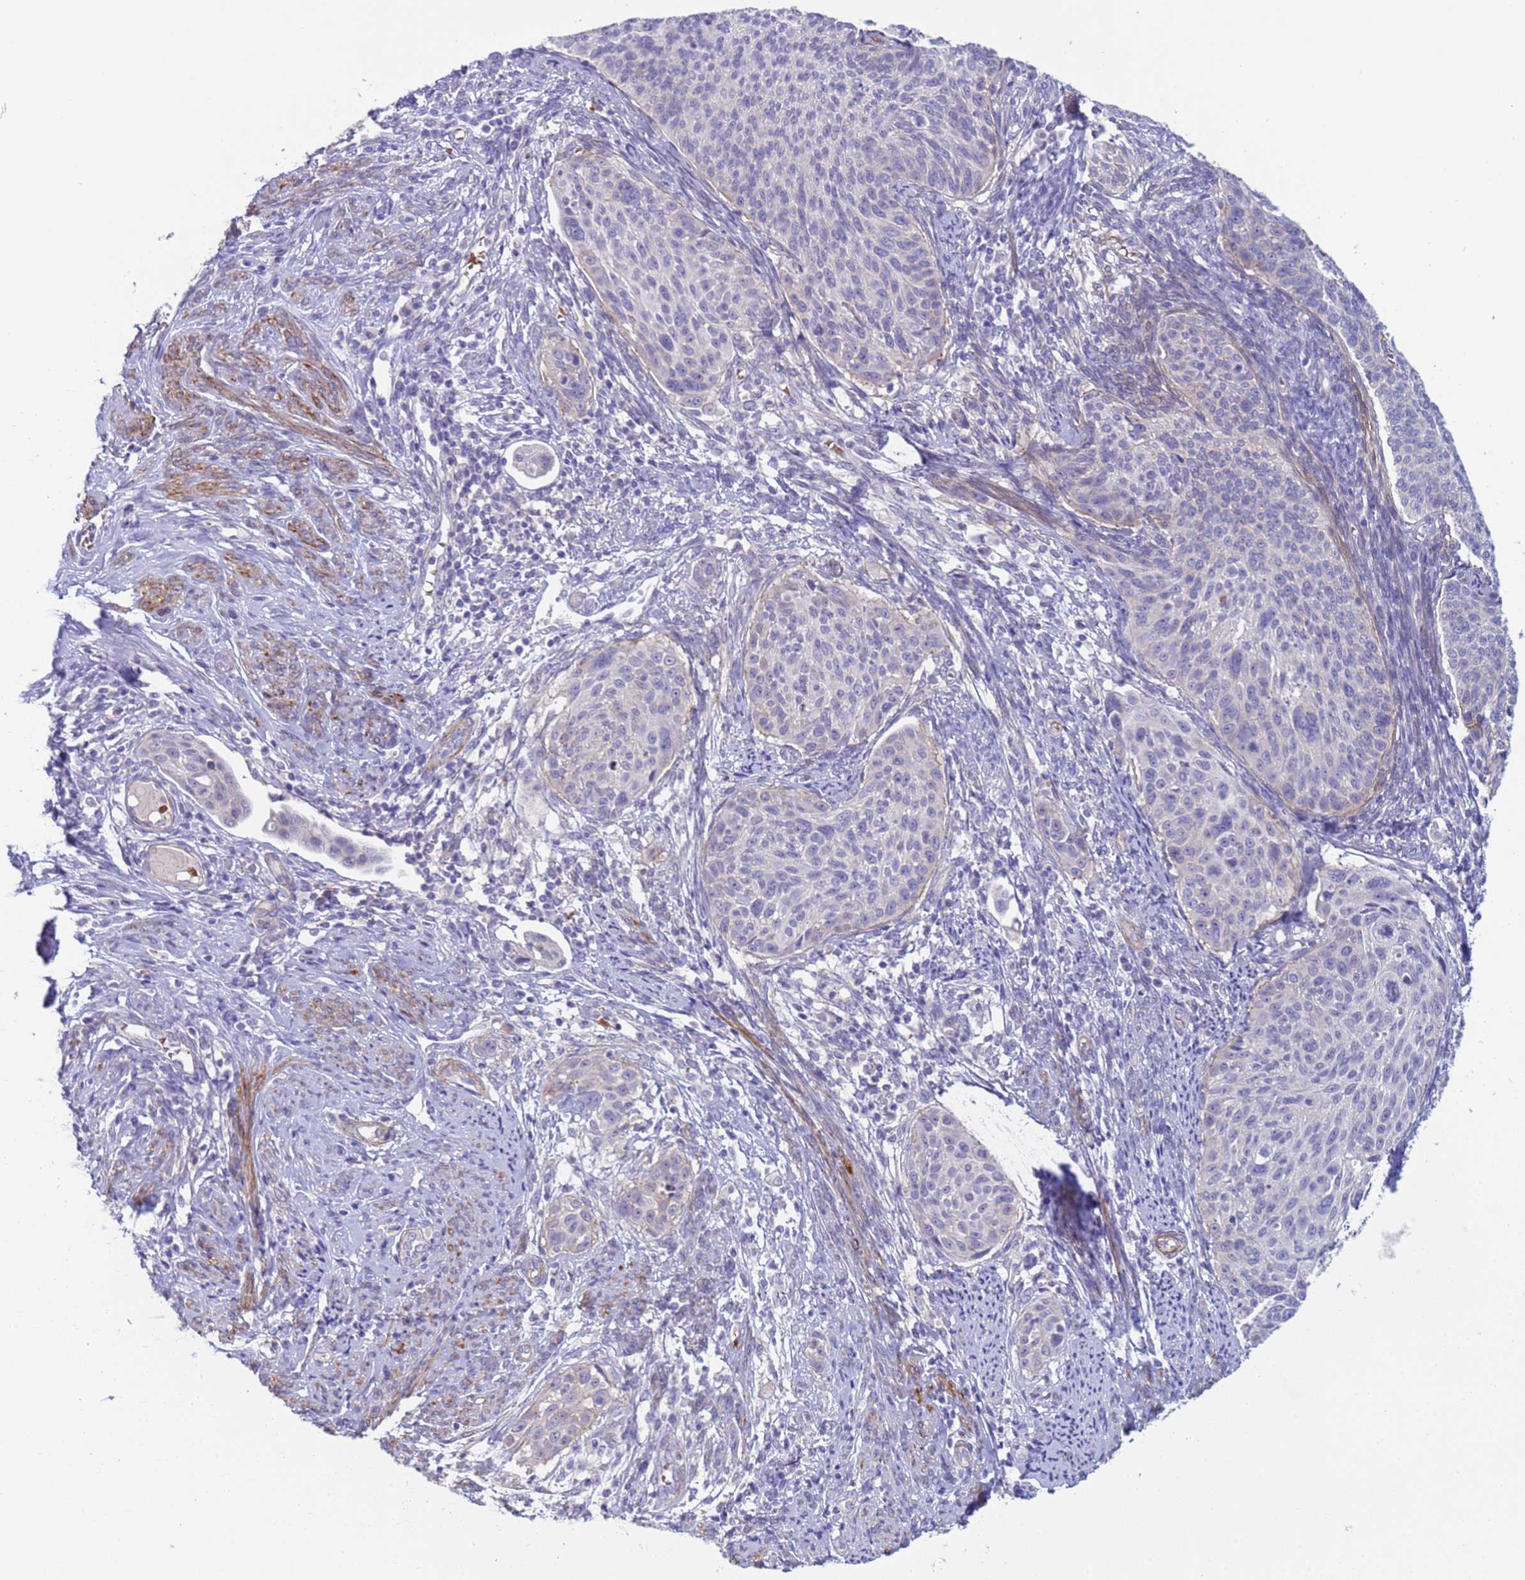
{"staining": {"intensity": "negative", "quantity": "none", "location": "none"}, "tissue": "cervical cancer", "cell_type": "Tumor cells", "image_type": "cancer", "snomed": [{"axis": "morphology", "description": "Squamous cell carcinoma, NOS"}, {"axis": "topography", "description": "Cervix"}], "caption": "Immunohistochemical staining of cervical cancer (squamous cell carcinoma) reveals no significant positivity in tumor cells.", "gene": "KBTBD3", "patient": {"sex": "female", "age": 70}}